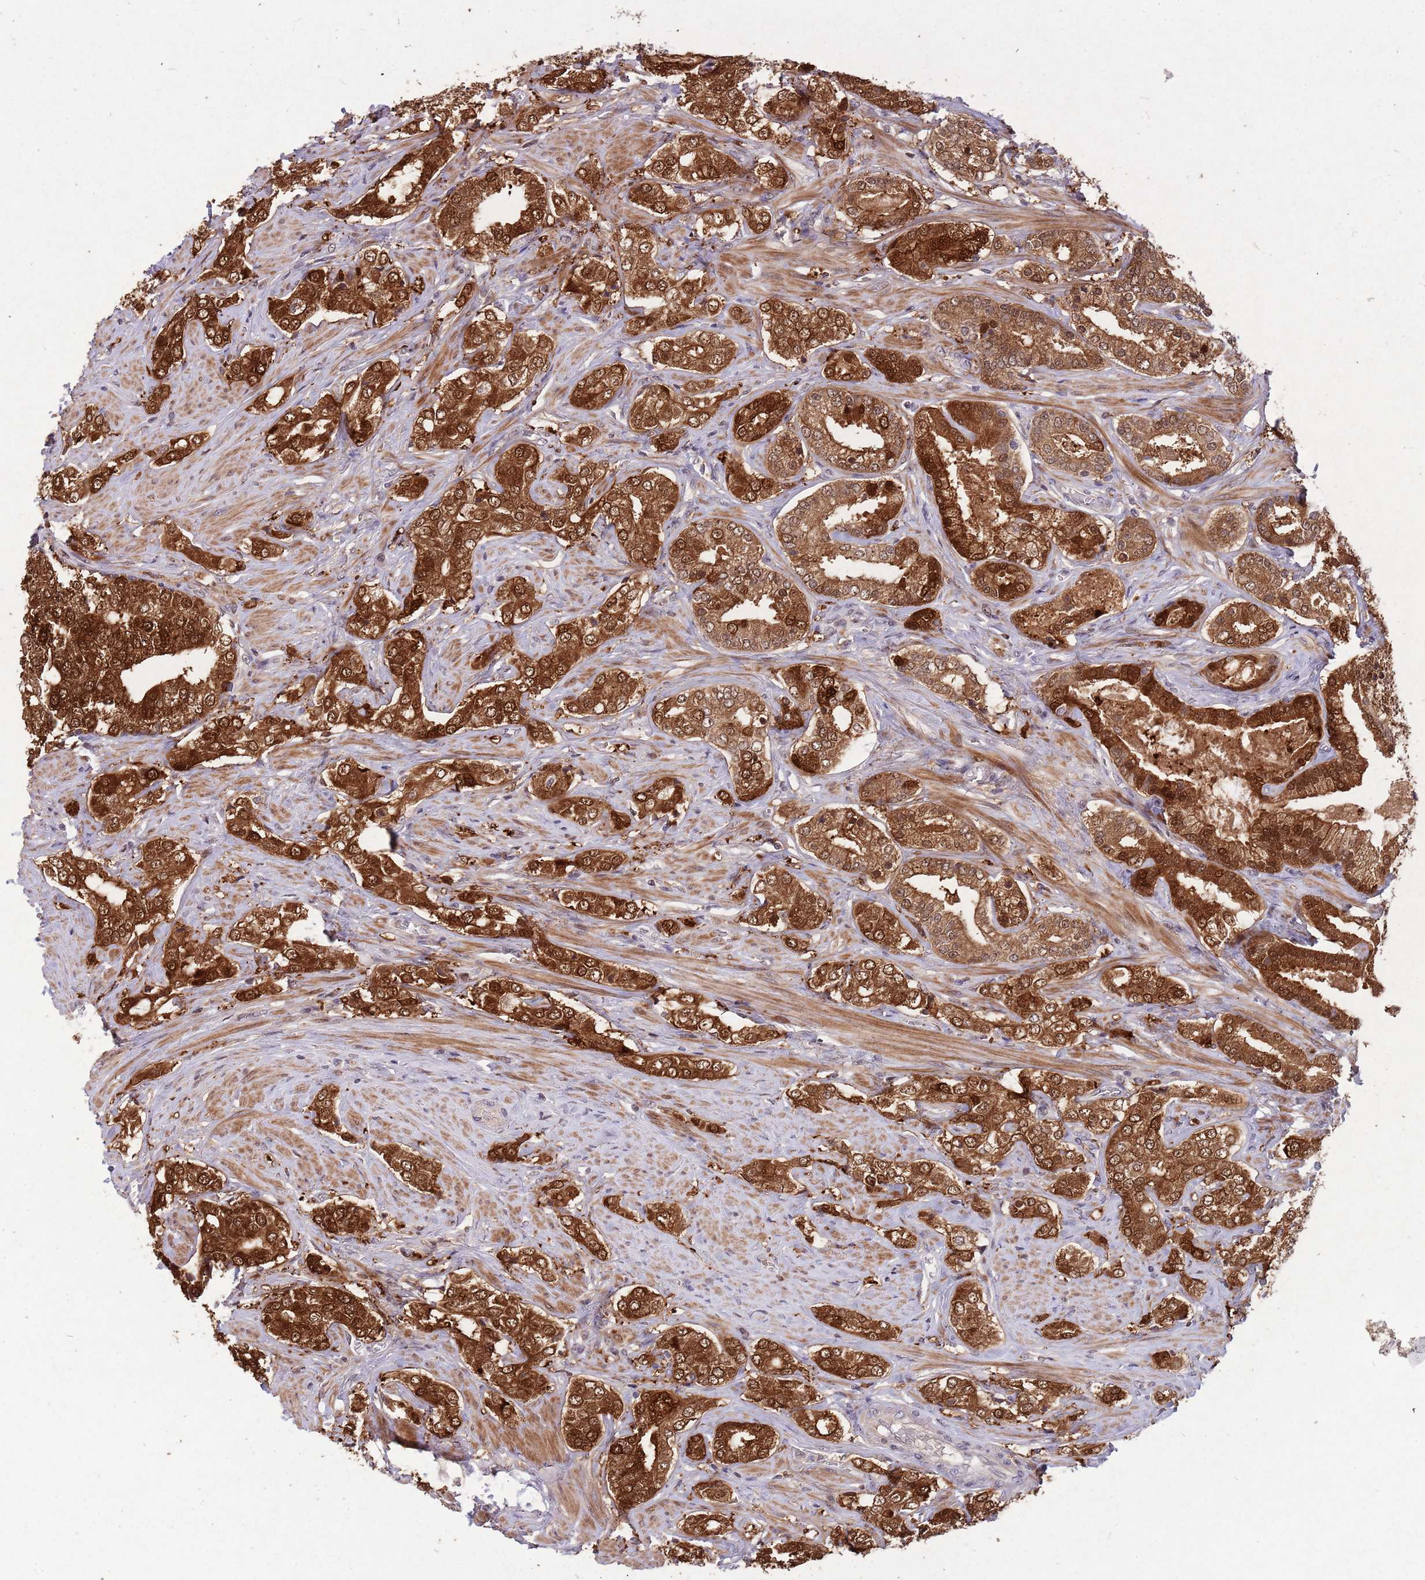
{"staining": {"intensity": "strong", "quantity": ">75%", "location": "cytoplasmic/membranous,nuclear"}, "tissue": "prostate cancer", "cell_type": "Tumor cells", "image_type": "cancer", "snomed": [{"axis": "morphology", "description": "Adenocarcinoma, High grade"}, {"axis": "topography", "description": "Prostate"}], "caption": "Human adenocarcinoma (high-grade) (prostate) stained for a protein (brown) reveals strong cytoplasmic/membranous and nuclear positive positivity in about >75% of tumor cells.", "gene": "ZNF639", "patient": {"sex": "male", "age": 71}}